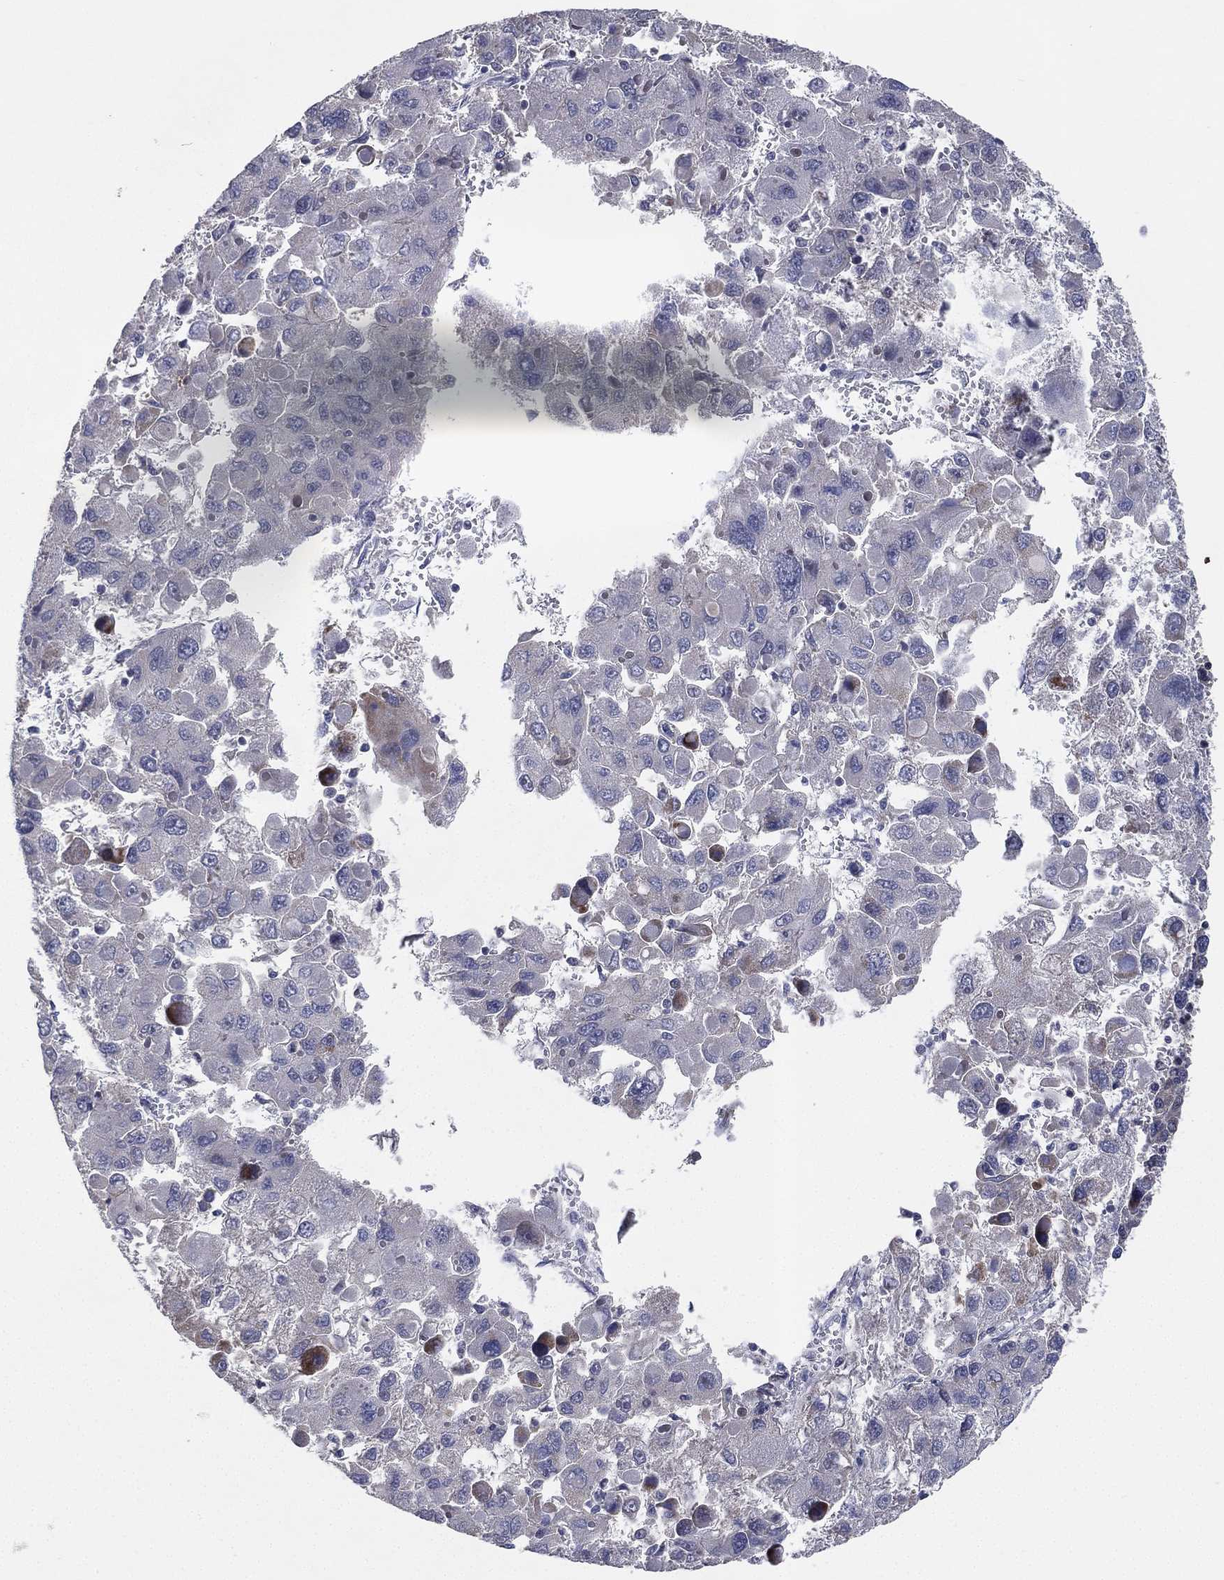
{"staining": {"intensity": "negative", "quantity": "none", "location": "none"}, "tissue": "liver cancer", "cell_type": "Tumor cells", "image_type": "cancer", "snomed": [{"axis": "morphology", "description": "Carcinoma, Hepatocellular, NOS"}, {"axis": "topography", "description": "Liver"}], "caption": "This is an IHC photomicrograph of liver cancer (hepatocellular carcinoma). There is no positivity in tumor cells.", "gene": "KAT14", "patient": {"sex": "female", "age": 41}}